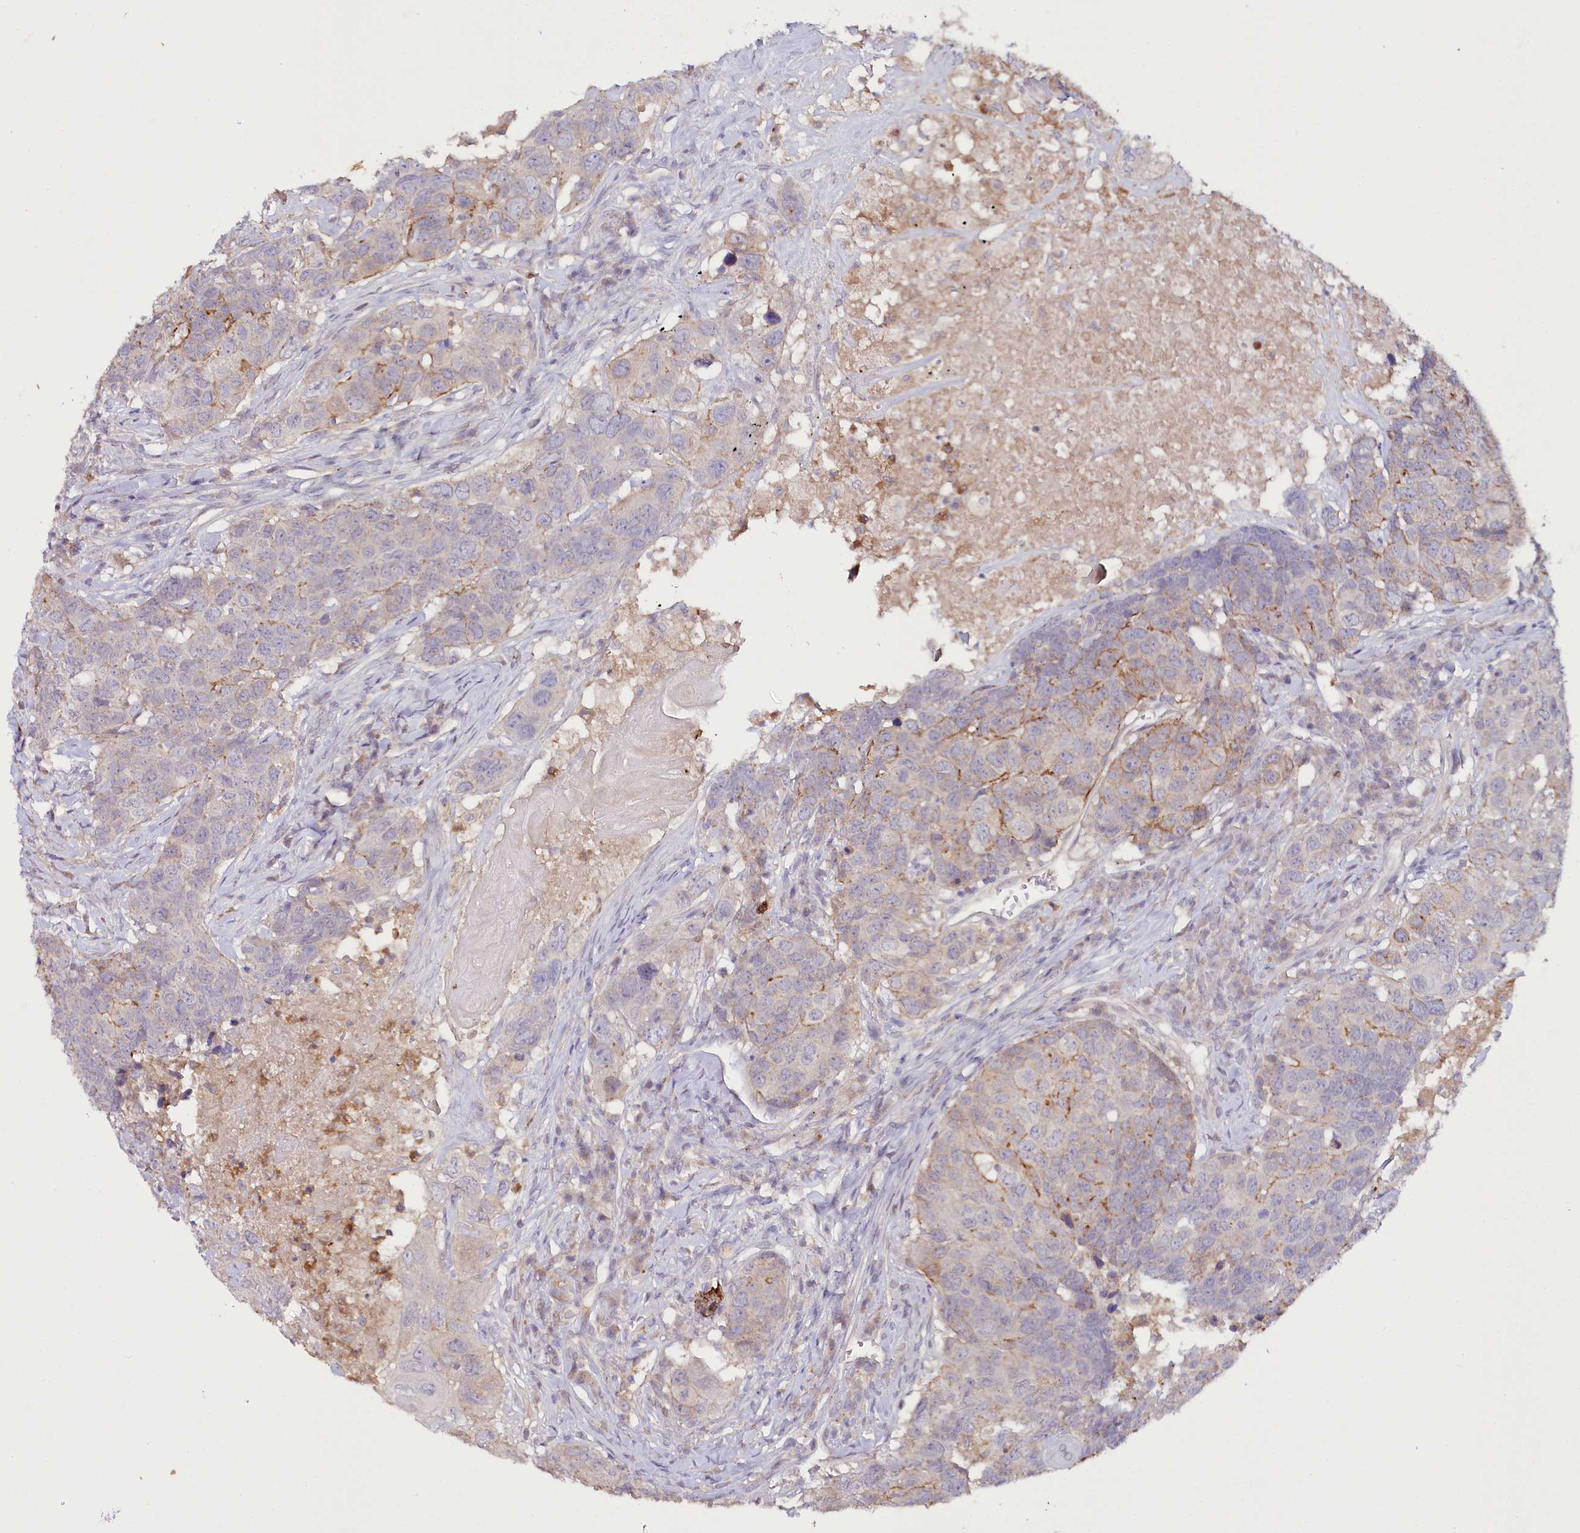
{"staining": {"intensity": "moderate", "quantity": "<25%", "location": "cytoplasmic/membranous"}, "tissue": "head and neck cancer", "cell_type": "Tumor cells", "image_type": "cancer", "snomed": [{"axis": "morphology", "description": "Squamous cell carcinoma, NOS"}, {"axis": "topography", "description": "Head-Neck"}], "caption": "A photomicrograph showing moderate cytoplasmic/membranous staining in about <25% of tumor cells in head and neck cancer (squamous cell carcinoma), as visualized by brown immunohistochemical staining.", "gene": "ALDH3B1", "patient": {"sex": "male", "age": 66}}